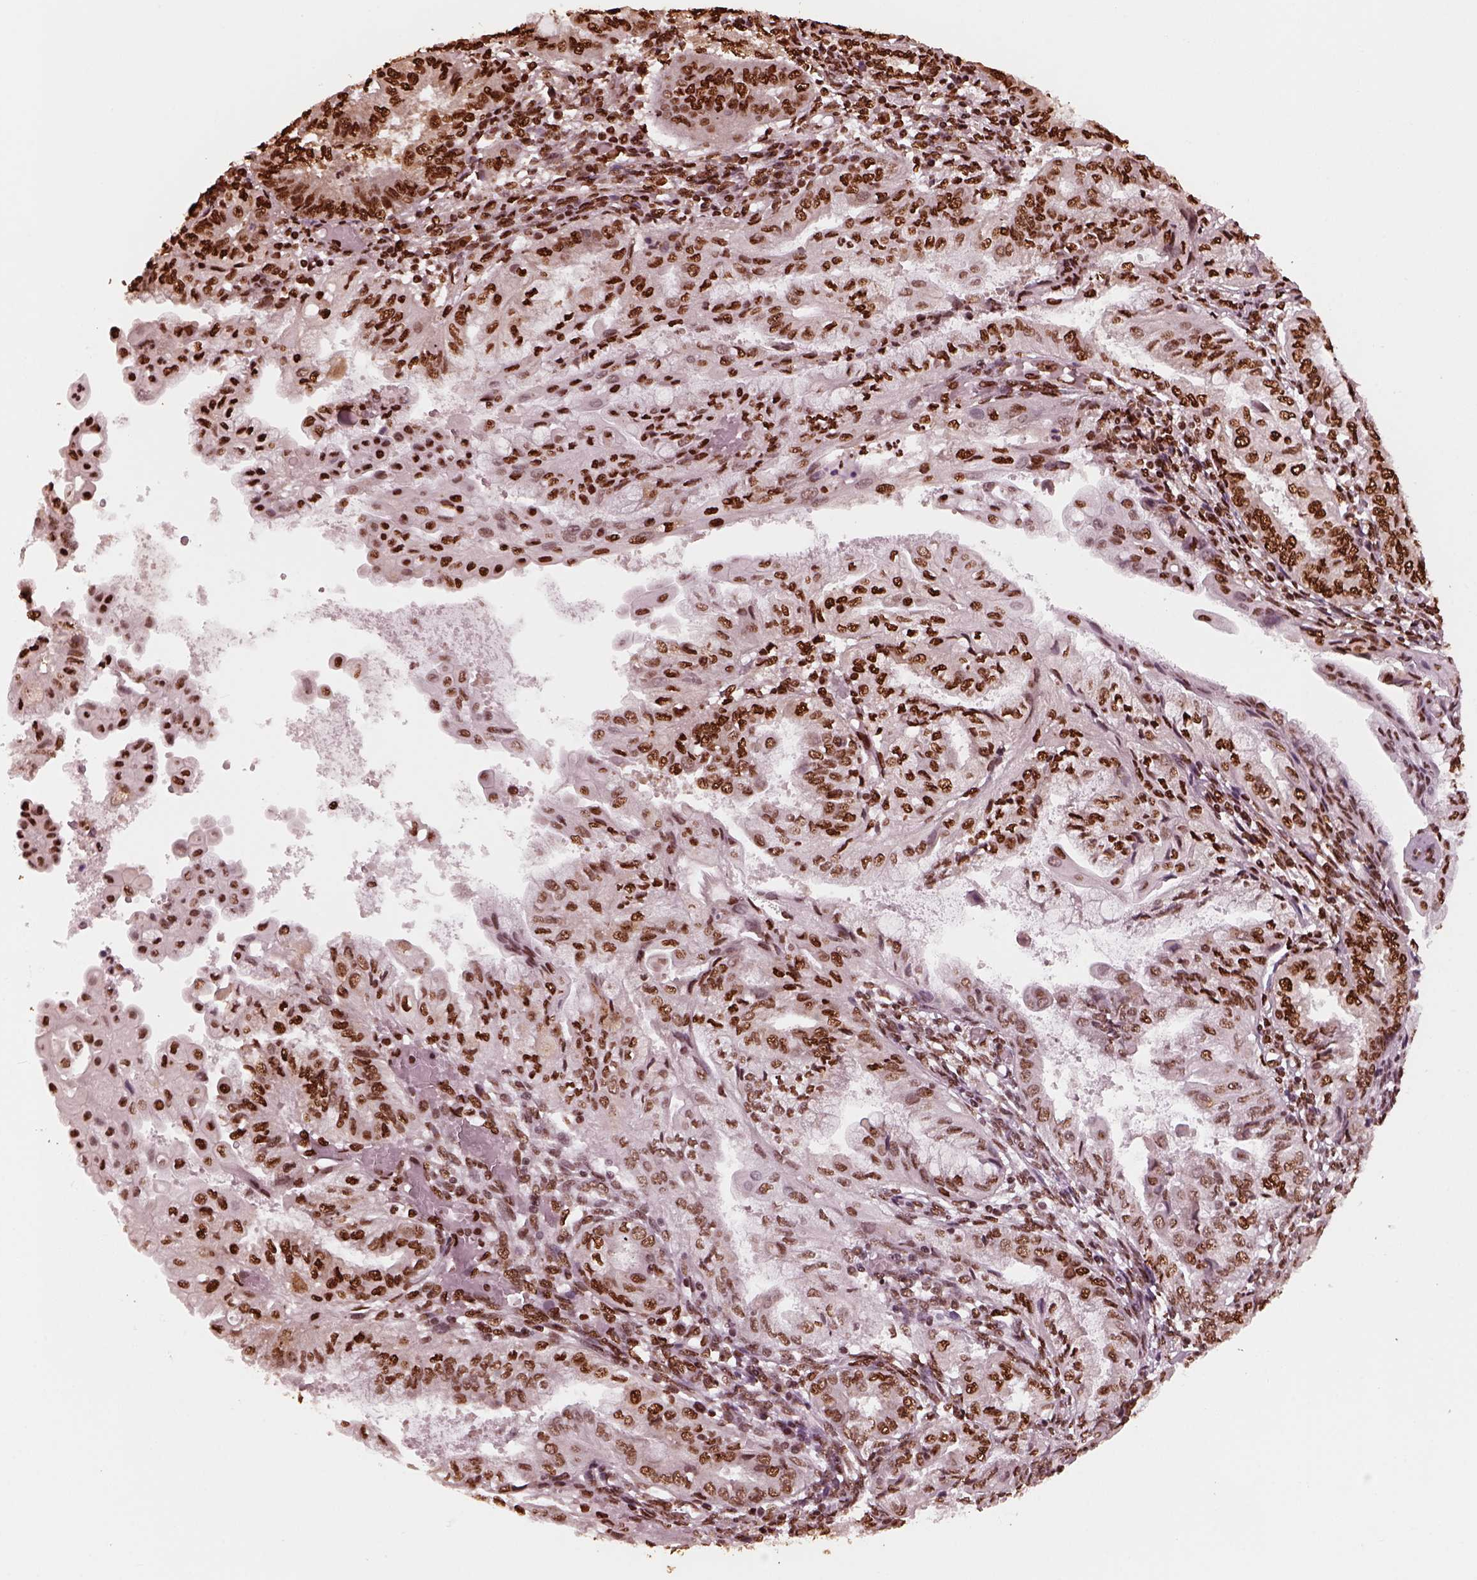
{"staining": {"intensity": "strong", "quantity": ">75%", "location": "nuclear"}, "tissue": "endometrial cancer", "cell_type": "Tumor cells", "image_type": "cancer", "snomed": [{"axis": "morphology", "description": "Adenocarcinoma, NOS"}, {"axis": "topography", "description": "Endometrium"}], "caption": "There is high levels of strong nuclear positivity in tumor cells of endometrial adenocarcinoma, as demonstrated by immunohistochemical staining (brown color).", "gene": "NSD1", "patient": {"sex": "female", "age": 68}}